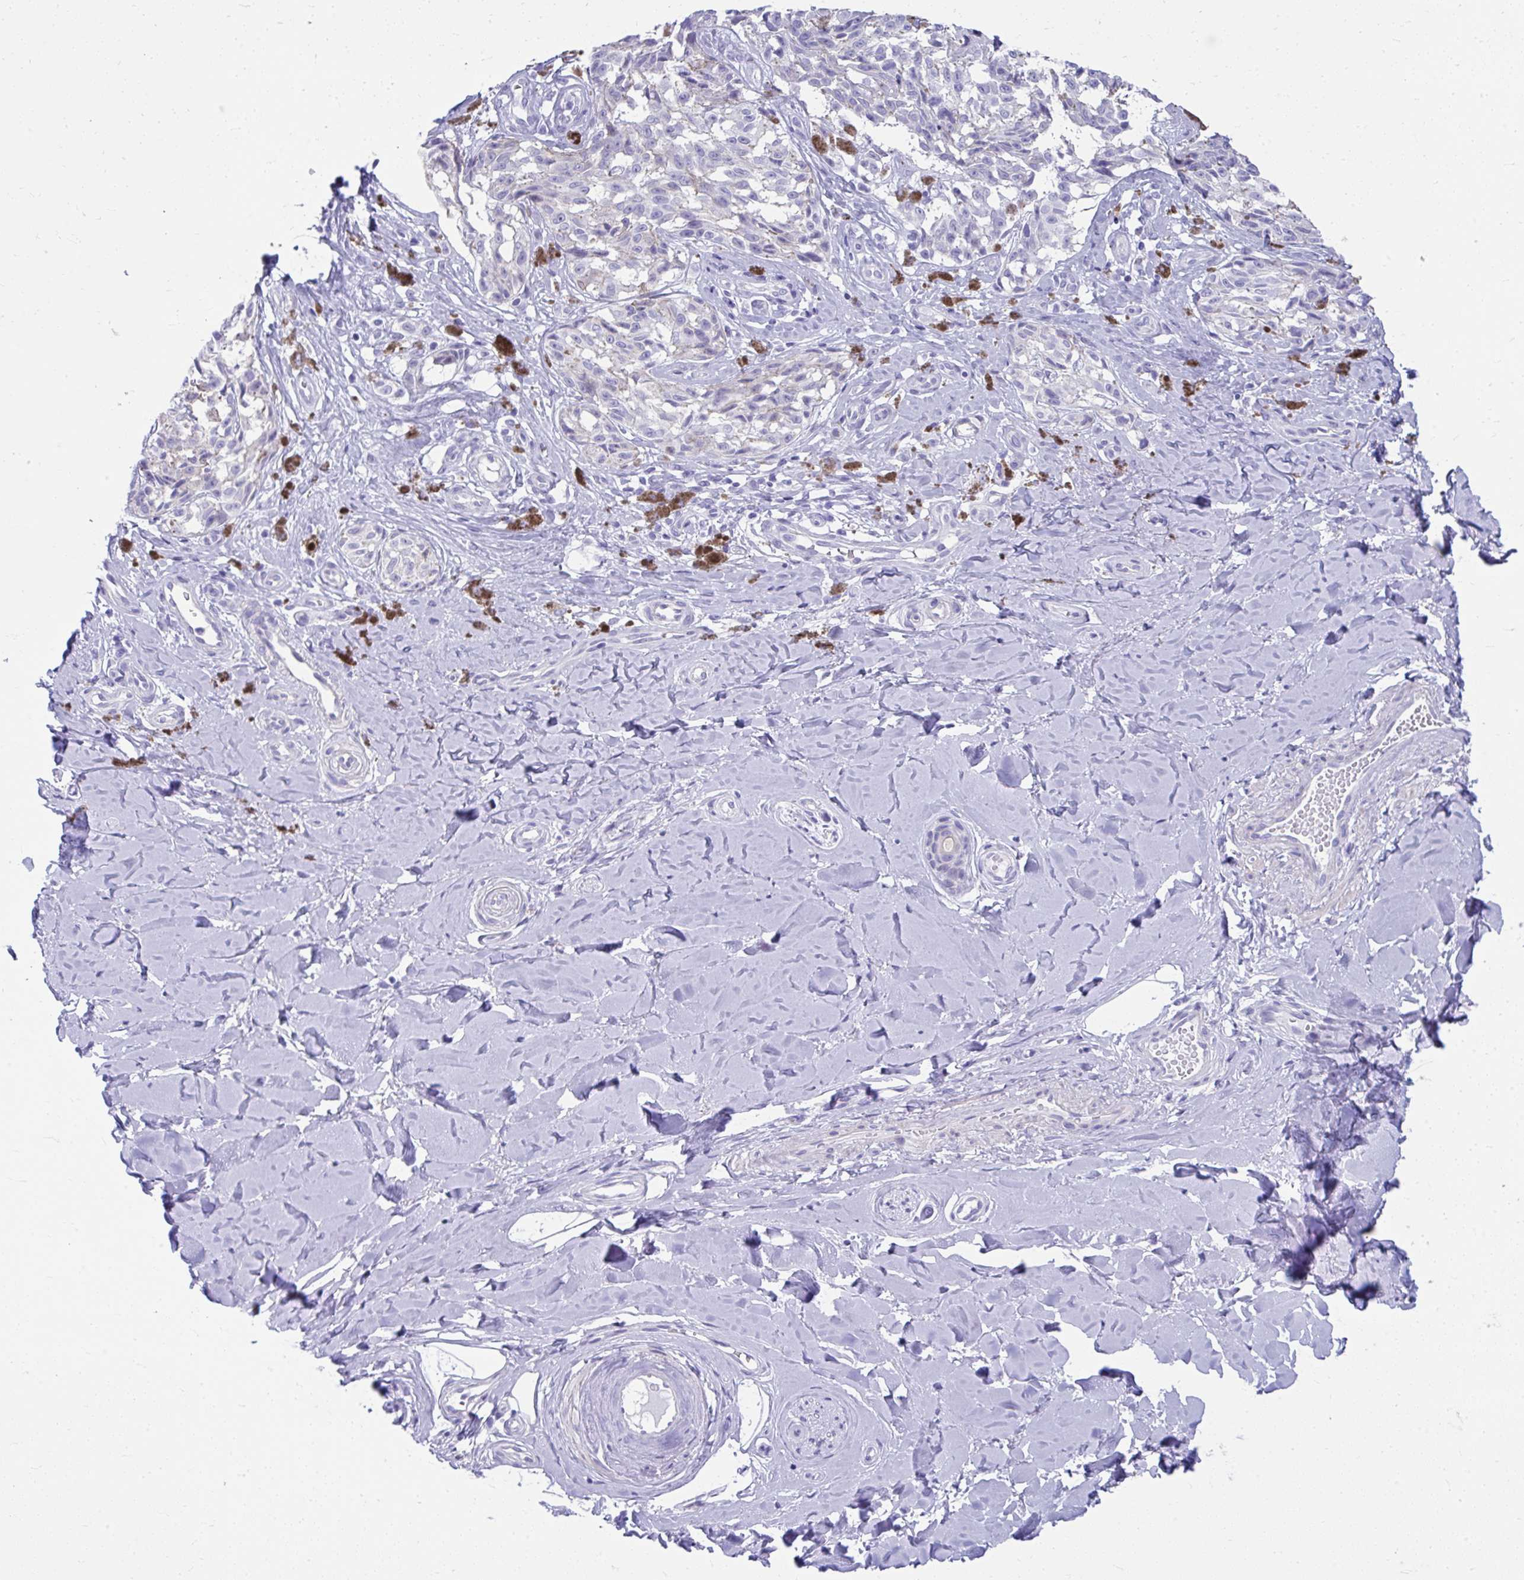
{"staining": {"intensity": "negative", "quantity": "none", "location": "none"}, "tissue": "melanoma", "cell_type": "Tumor cells", "image_type": "cancer", "snomed": [{"axis": "morphology", "description": "Malignant melanoma, NOS"}, {"axis": "topography", "description": "Skin"}], "caption": "Melanoma was stained to show a protein in brown. There is no significant expression in tumor cells.", "gene": "ISL1", "patient": {"sex": "female", "age": 65}}